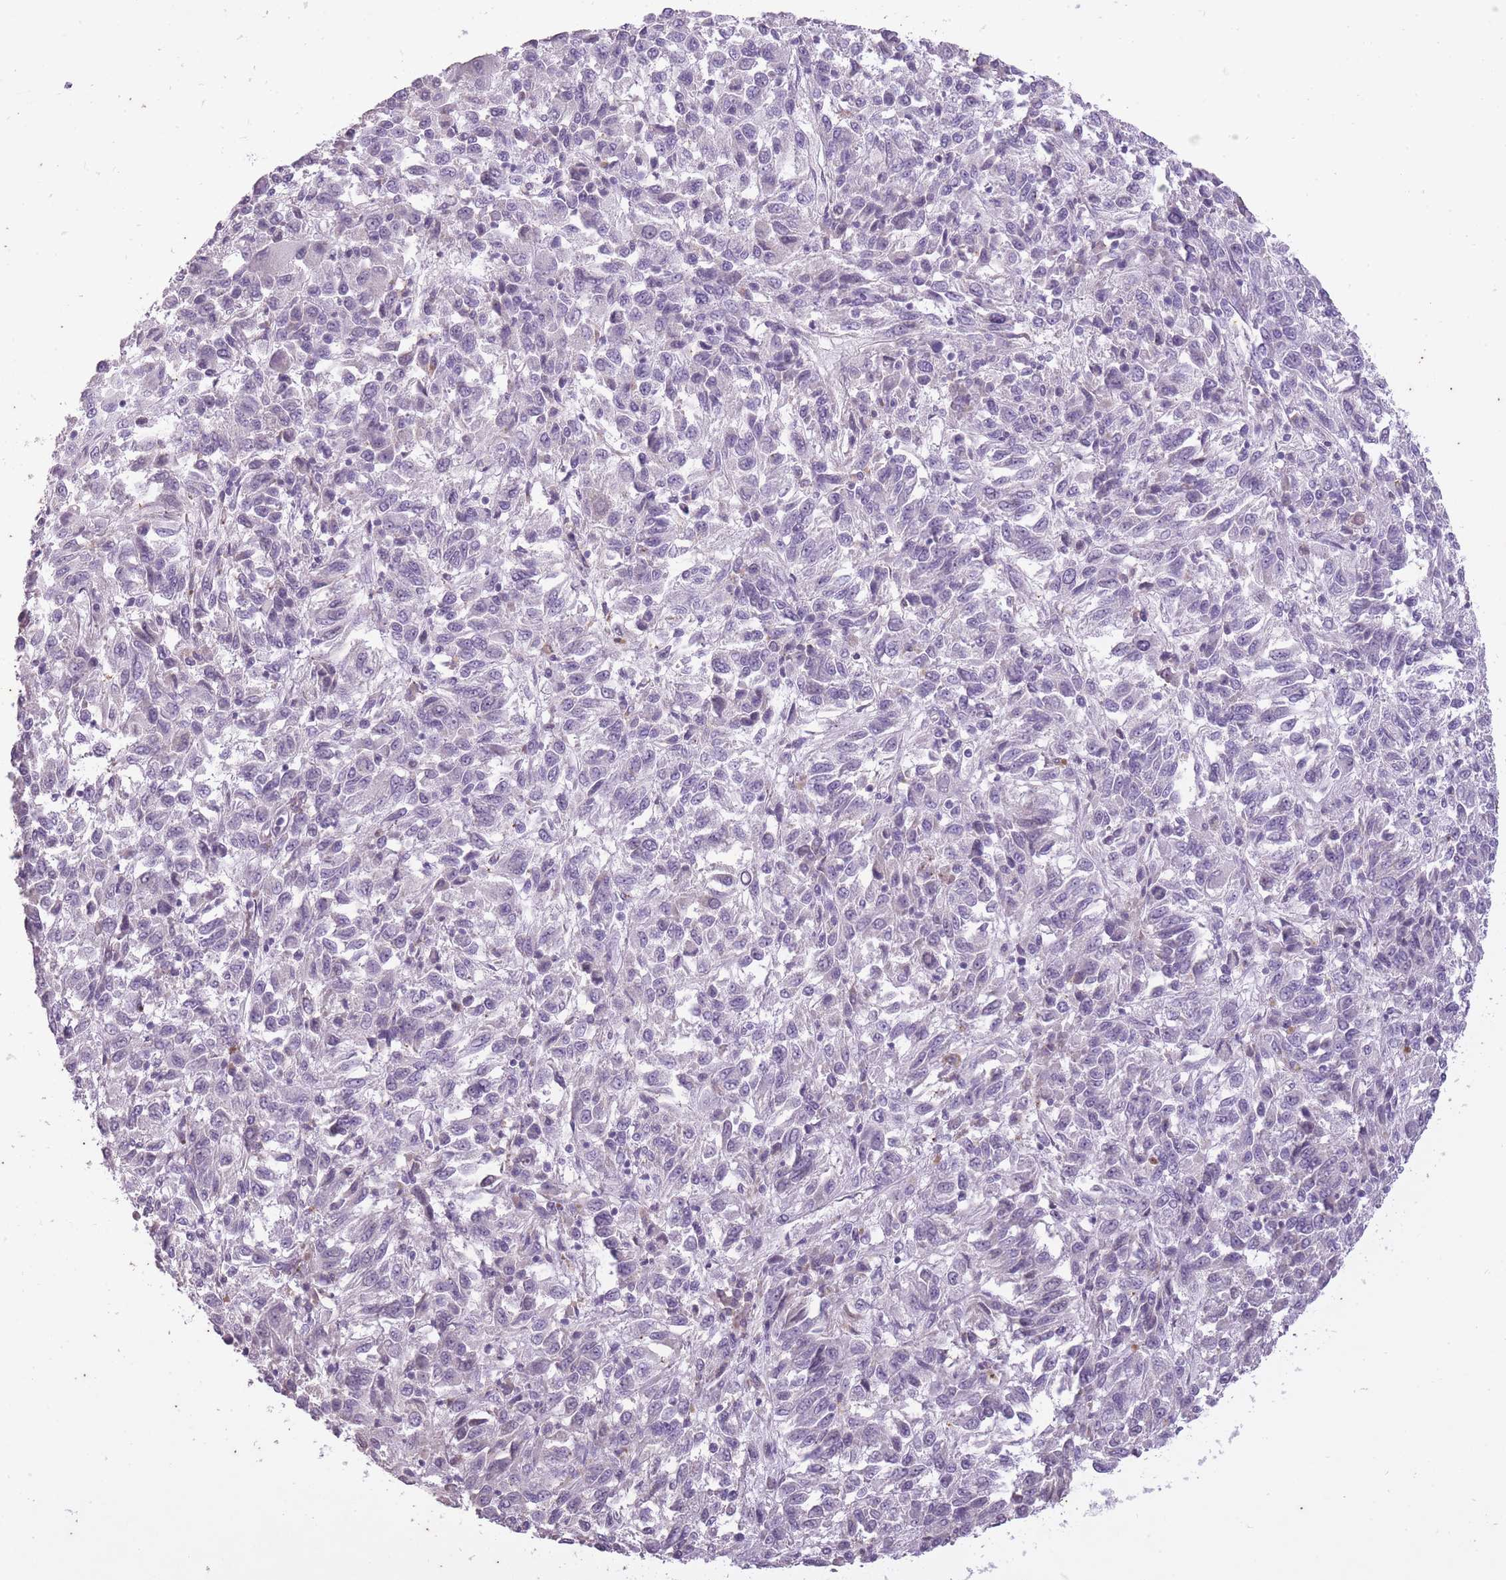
{"staining": {"intensity": "negative", "quantity": "none", "location": "none"}, "tissue": "melanoma", "cell_type": "Tumor cells", "image_type": "cancer", "snomed": [{"axis": "morphology", "description": "Malignant melanoma, Metastatic site"}, {"axis": "topography", "description": "Lung"}], "caption": "Malignant melanoma (metastatic site) was stained to show a protein in brown. There is no significant positivity in tumor cells.", "gene": "CNTNAP3", "patient": {"sex": "male", "age": 64}}